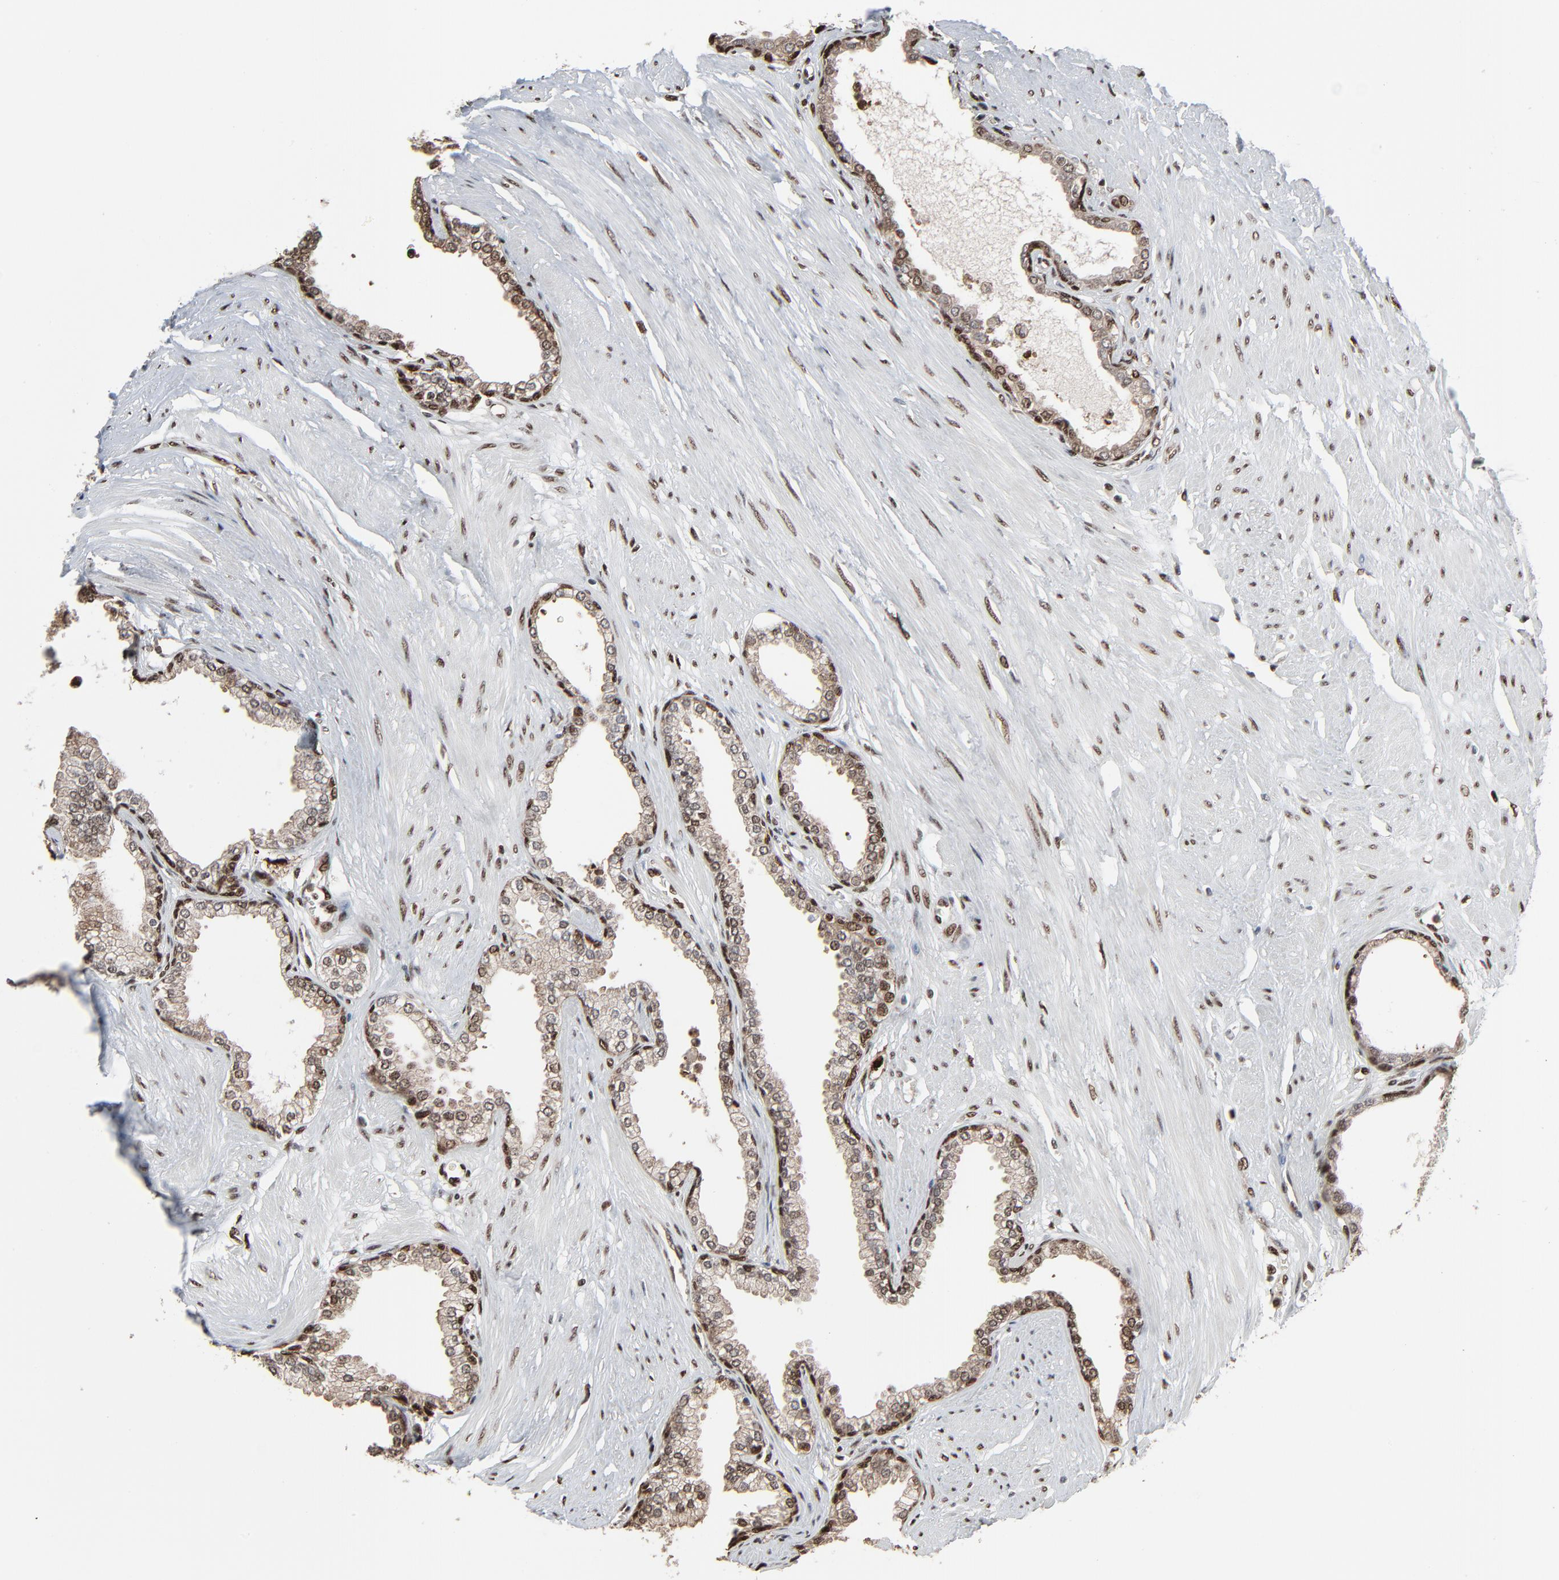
{"staining": {"intensity": "strong", "quantity": ">75%", "location": "cytoplasmic/membranous,nuclear"}, "tissue": "prostate", "cell_type": "Glandular cells", "image_type": "normal", "snomed": [{"axis": "morphology", "description": "Normal tissue, NOS"}, {"axis": "topography", "description": "Prostate"}], "caption": "Immunohistochemistry (IHC) of benign prostate displays high levels of strong cytoplasmic/membranous,nuclear expression in approximately >75% of glandular cells.", "gene": "MEIS2", "patient": {"sex": "male", "age": 64}}